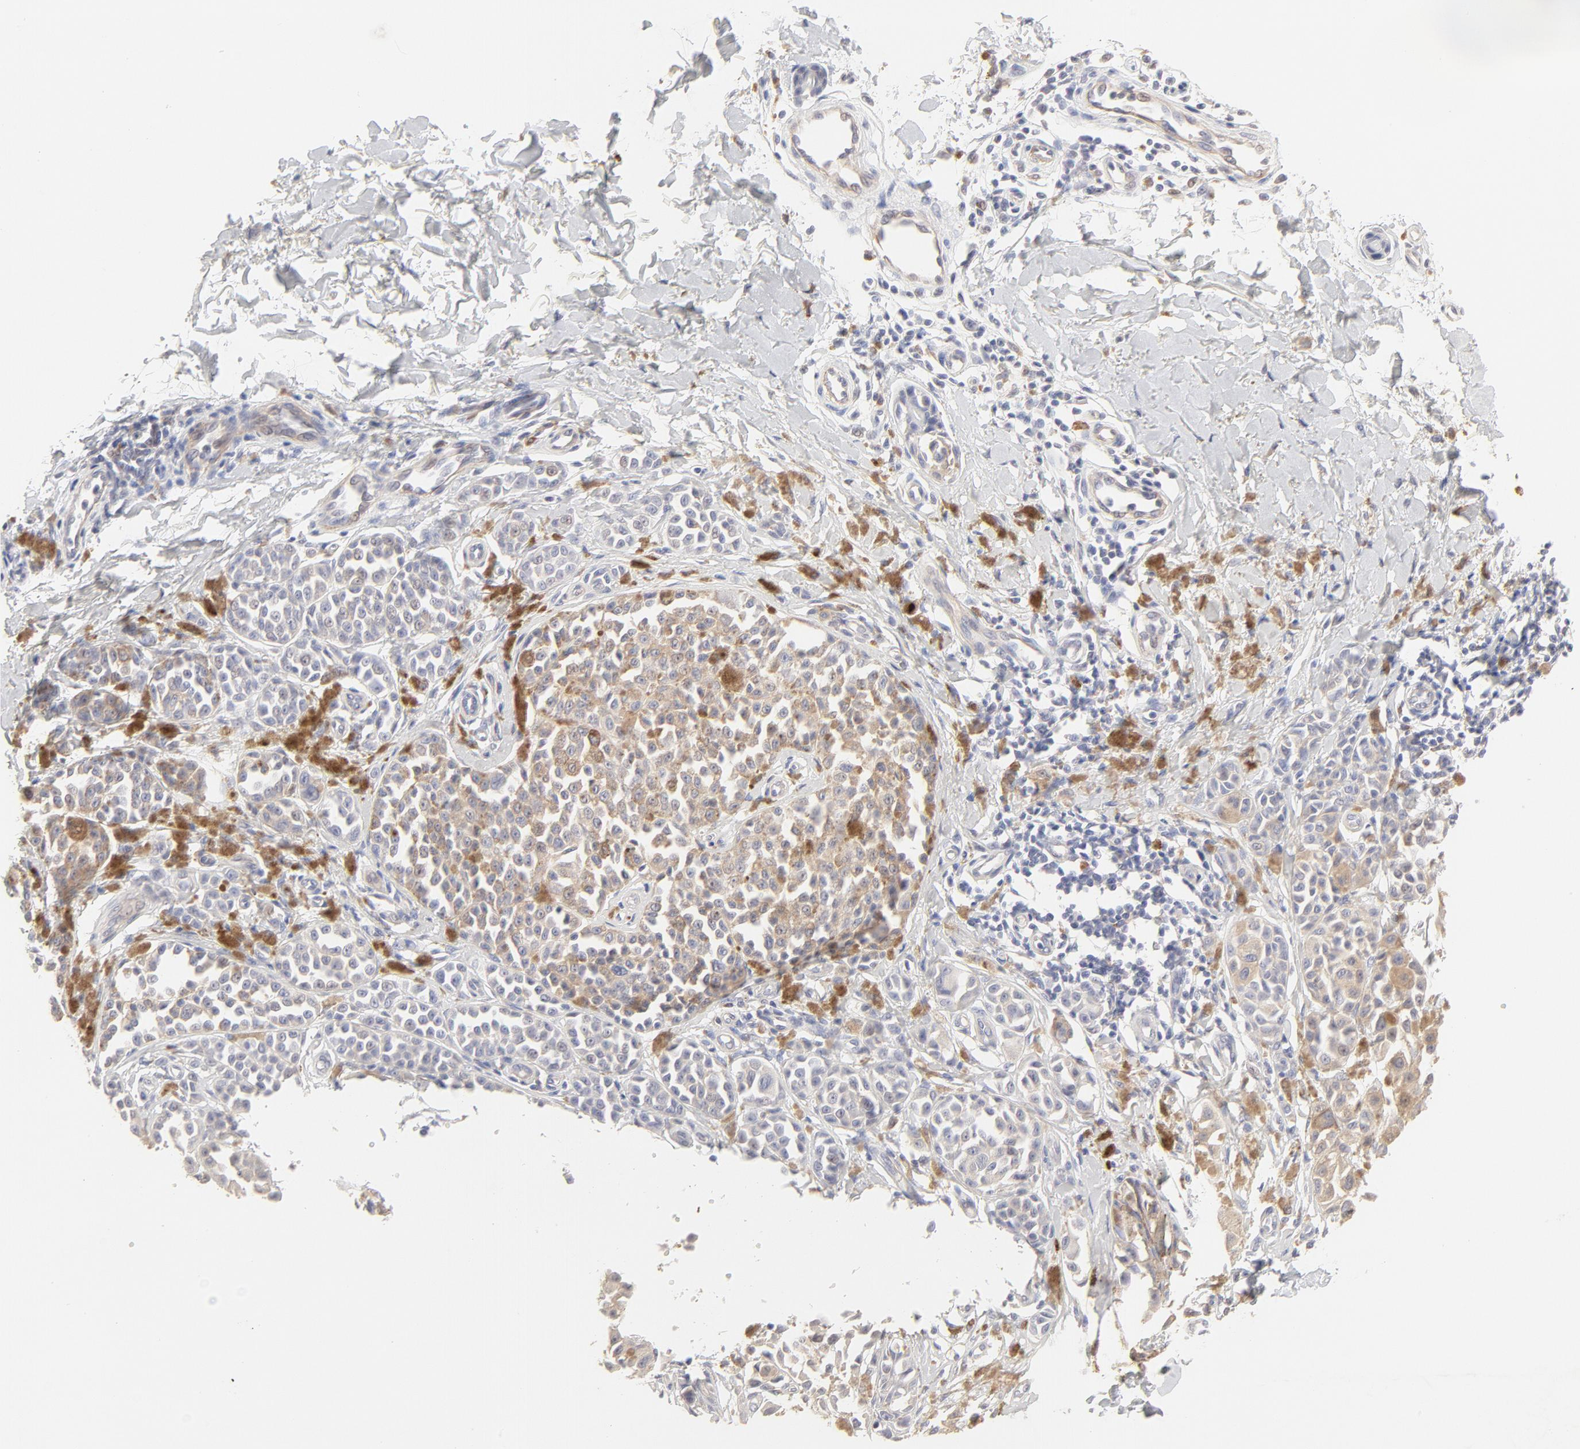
{"staining": {"intensity": "weak", "quantity": "25%-75%", "location": "cytoplasmic/membranous"}, "tissue": "melanoma", "cell_type": "Tumor cells", "image_type": "cancer", "snomed": [{"axis": "morphology", "description": "Malignant melanoma, NOS"}, {"axis": "topography", "description": "Skin"}], "caption": "The immunohistochemical stain shows weak cytoplasmic/membranous staining in tumor cells of melanoma tissue. The protein of interest is shown in brown color, while the nuclei are stained blue.", "gene": "ELF3", "patient": {"sex": "female", "age": 38}}